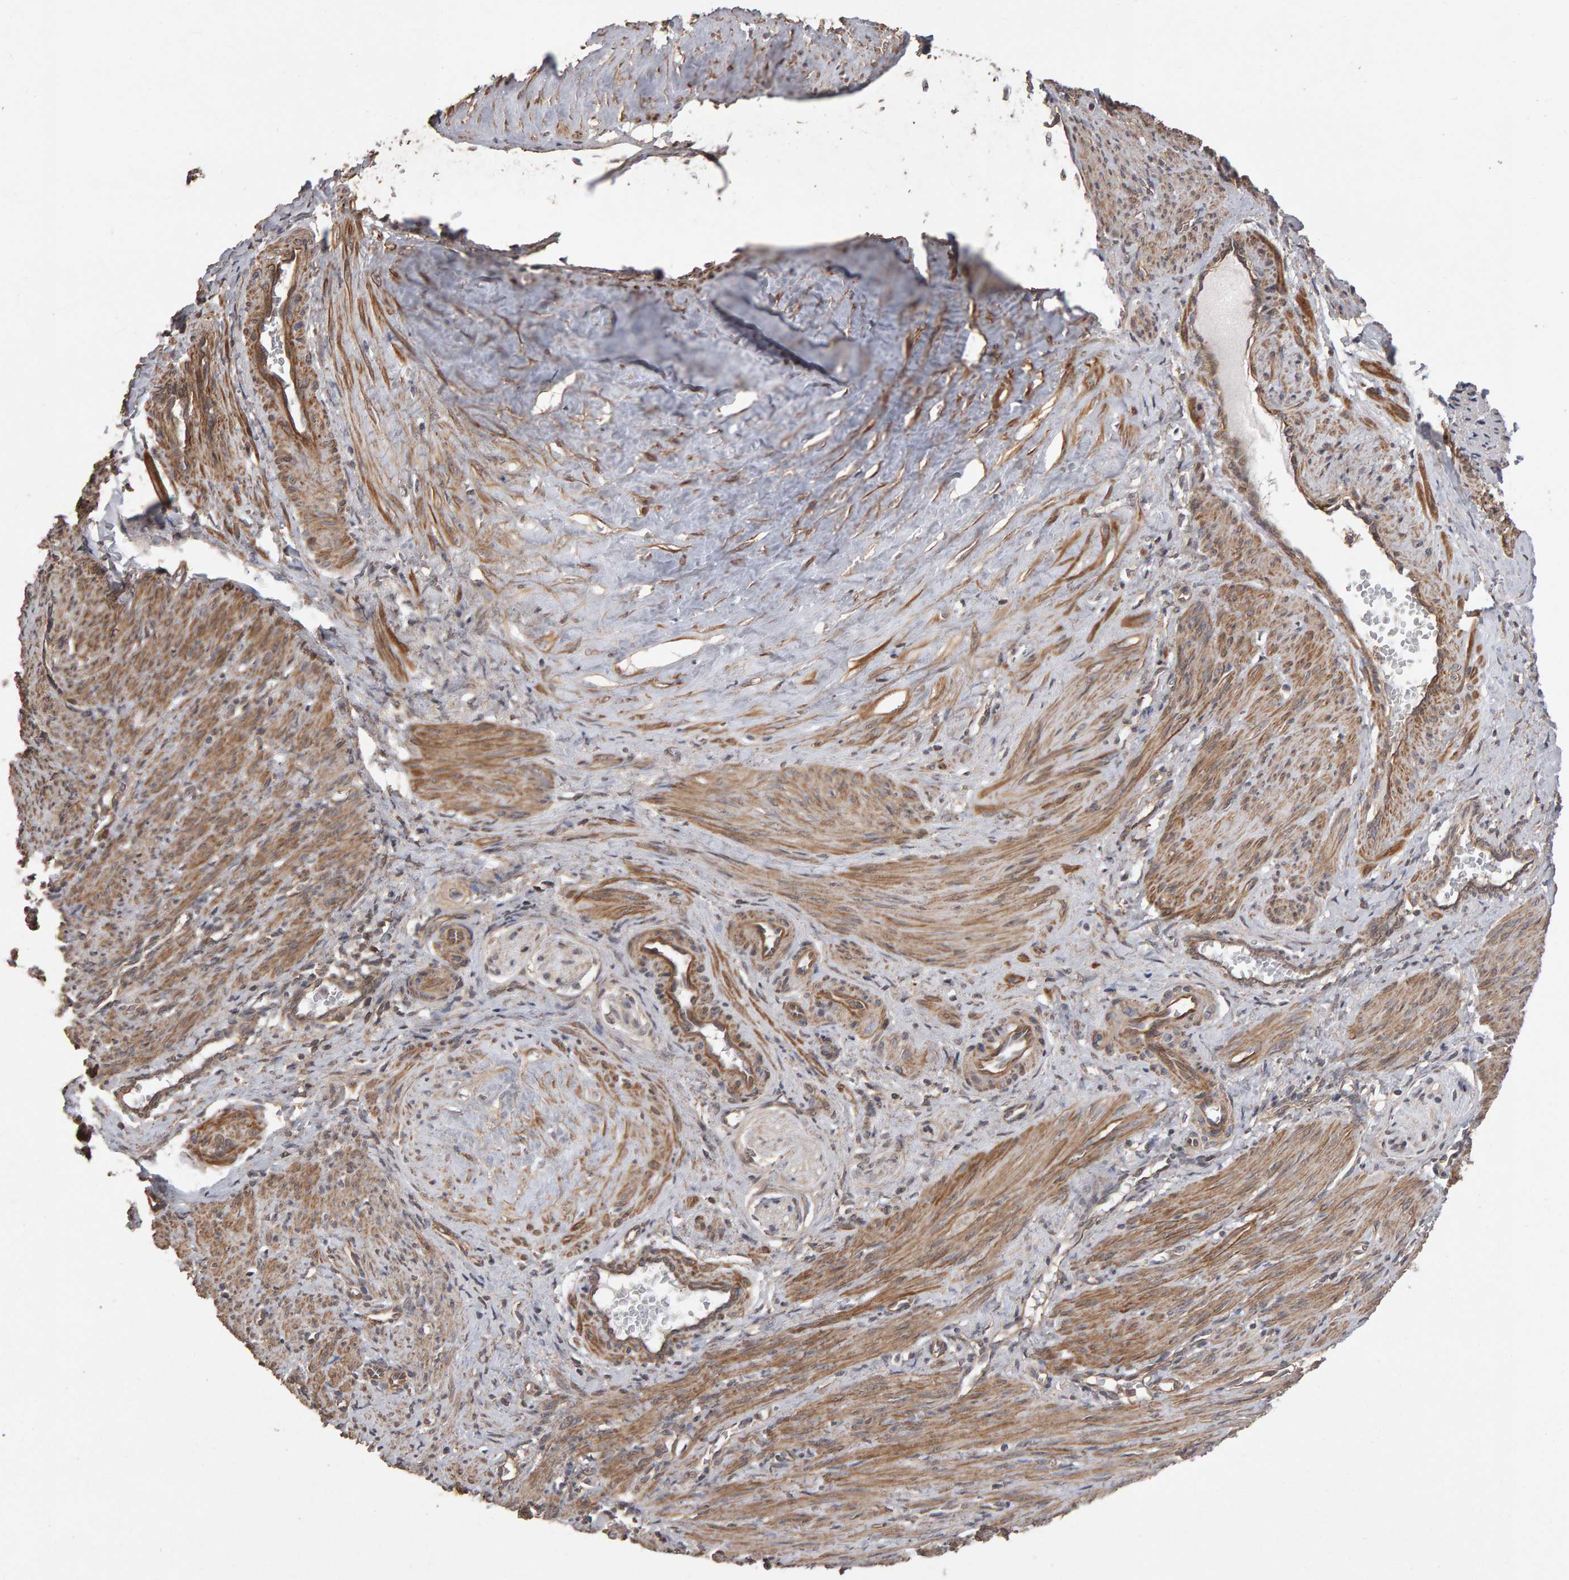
{"staining": {"intensity": "moderate", "quantity": ">75%", "location": "cytoplasmic/membranous"}, "tissue": "smooth muscle", "cell_type": "Smooth muscle cells", "image_type": "normal", "snomed": [{"axis": "morphology", "description": "Normal tissue, NOS"}, {"axis": "topography", "description": "Endometrium"}], "caption": "IHC image of unremarkable smooth muscle stained for a protein (brown), which exhibits medium levels of moderate cytoplasmic/membranous expression in approximately >75% of smooth muscle cells.", "gene": "SCRIB", "patient": {"sex": "female", "age": 33}}